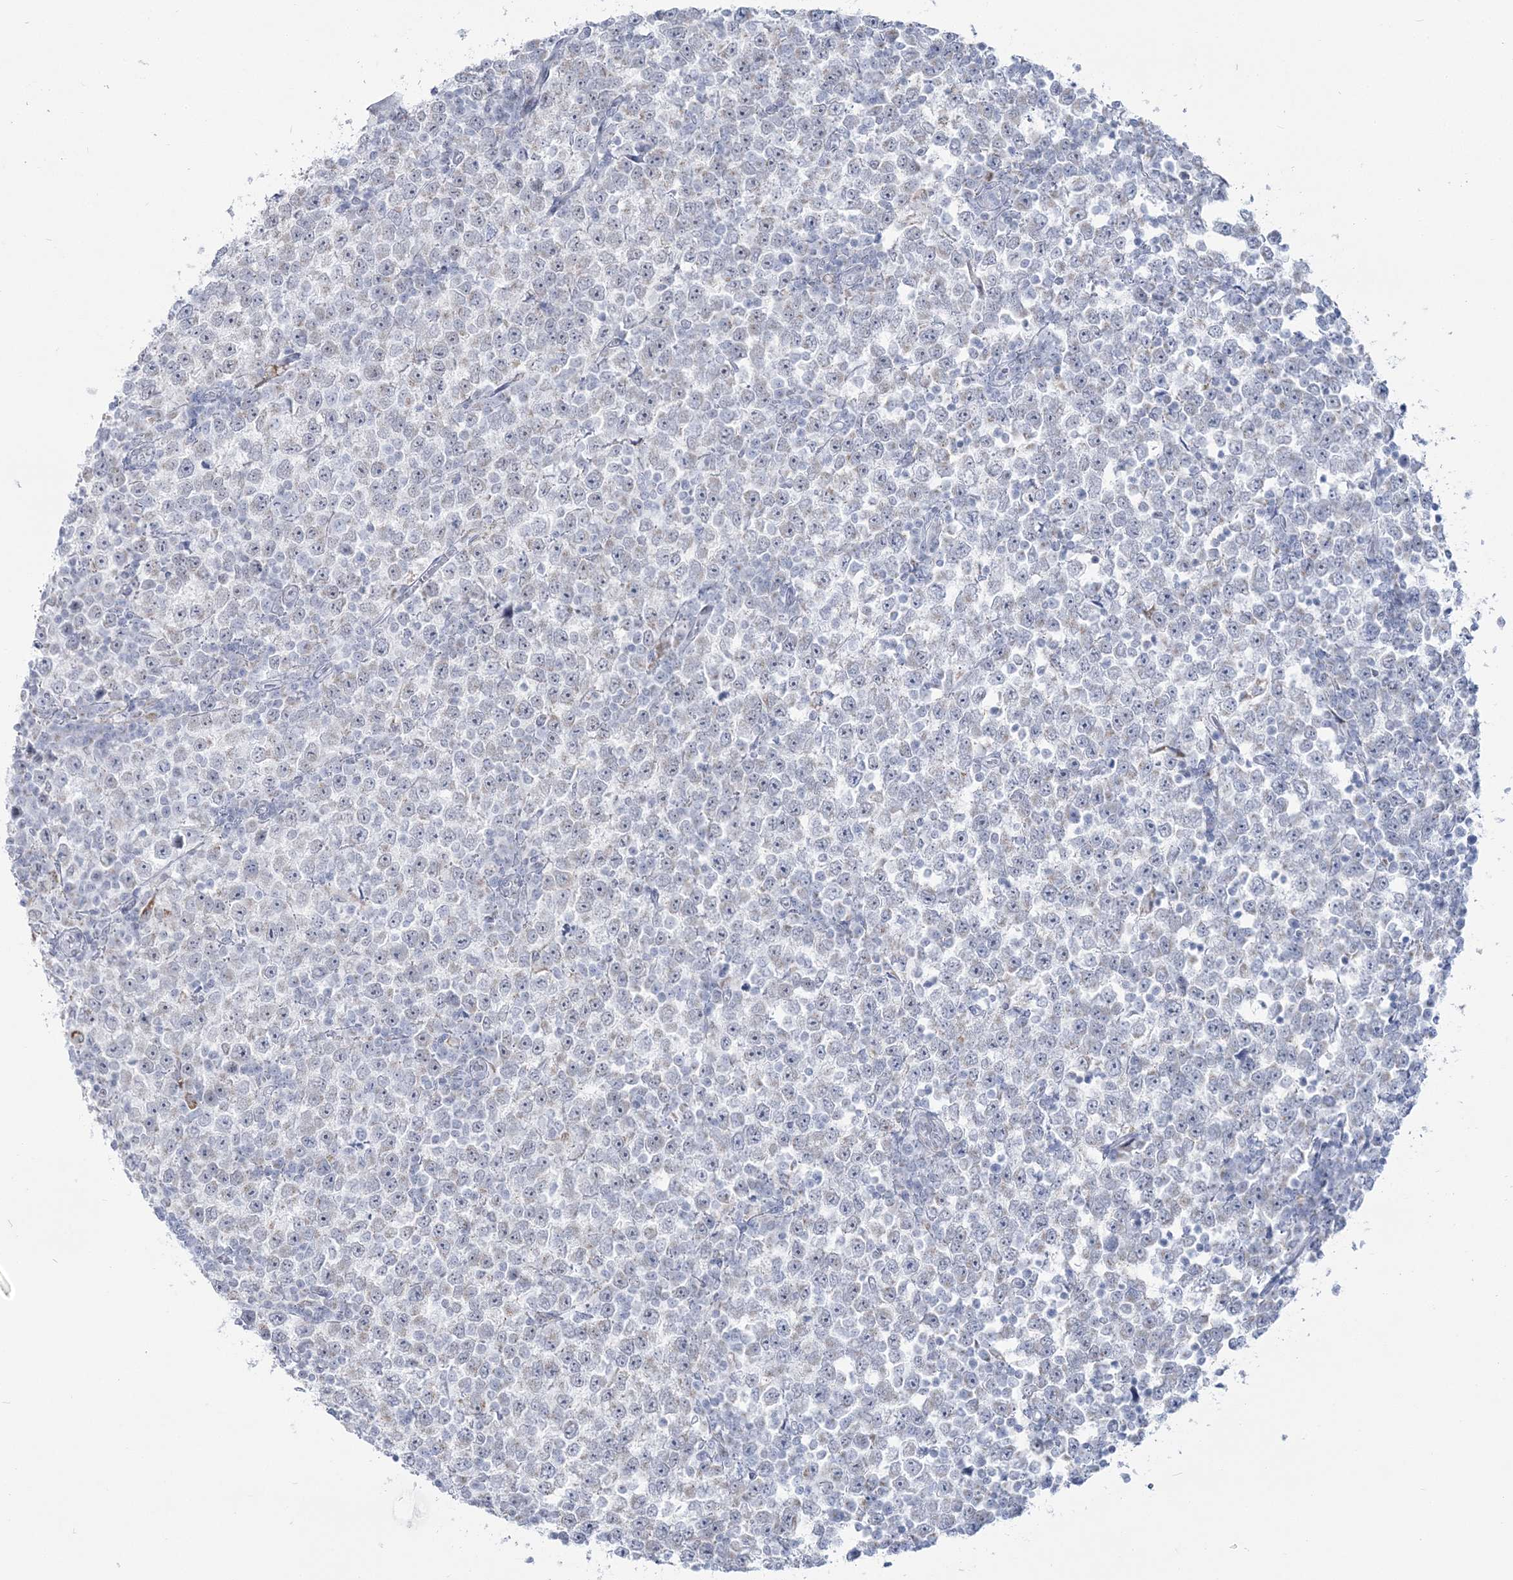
{"staining": {"intensity": "negative", "quantity": "none", "location": "none"}, "tissue": "testis cancer", "cell_type": "Tumor cells", "image_type": "cancer", "snomed": [{"axis": "morphology", "description": "Seminoma, NOS"}, {"axis": "topography", "description": "Testis"}], "caption": "Protein analysis of seminoma (testis) shows no significant expression in tumor cells. (Stains: DAB (3,3'-diaminobenzidine) IHC with hematoxylin counter stain, Microscopy: brightfield microscopy at high magnification).", "gene": "ZNF843", "patient": {"sex": "male", "age": 65}}